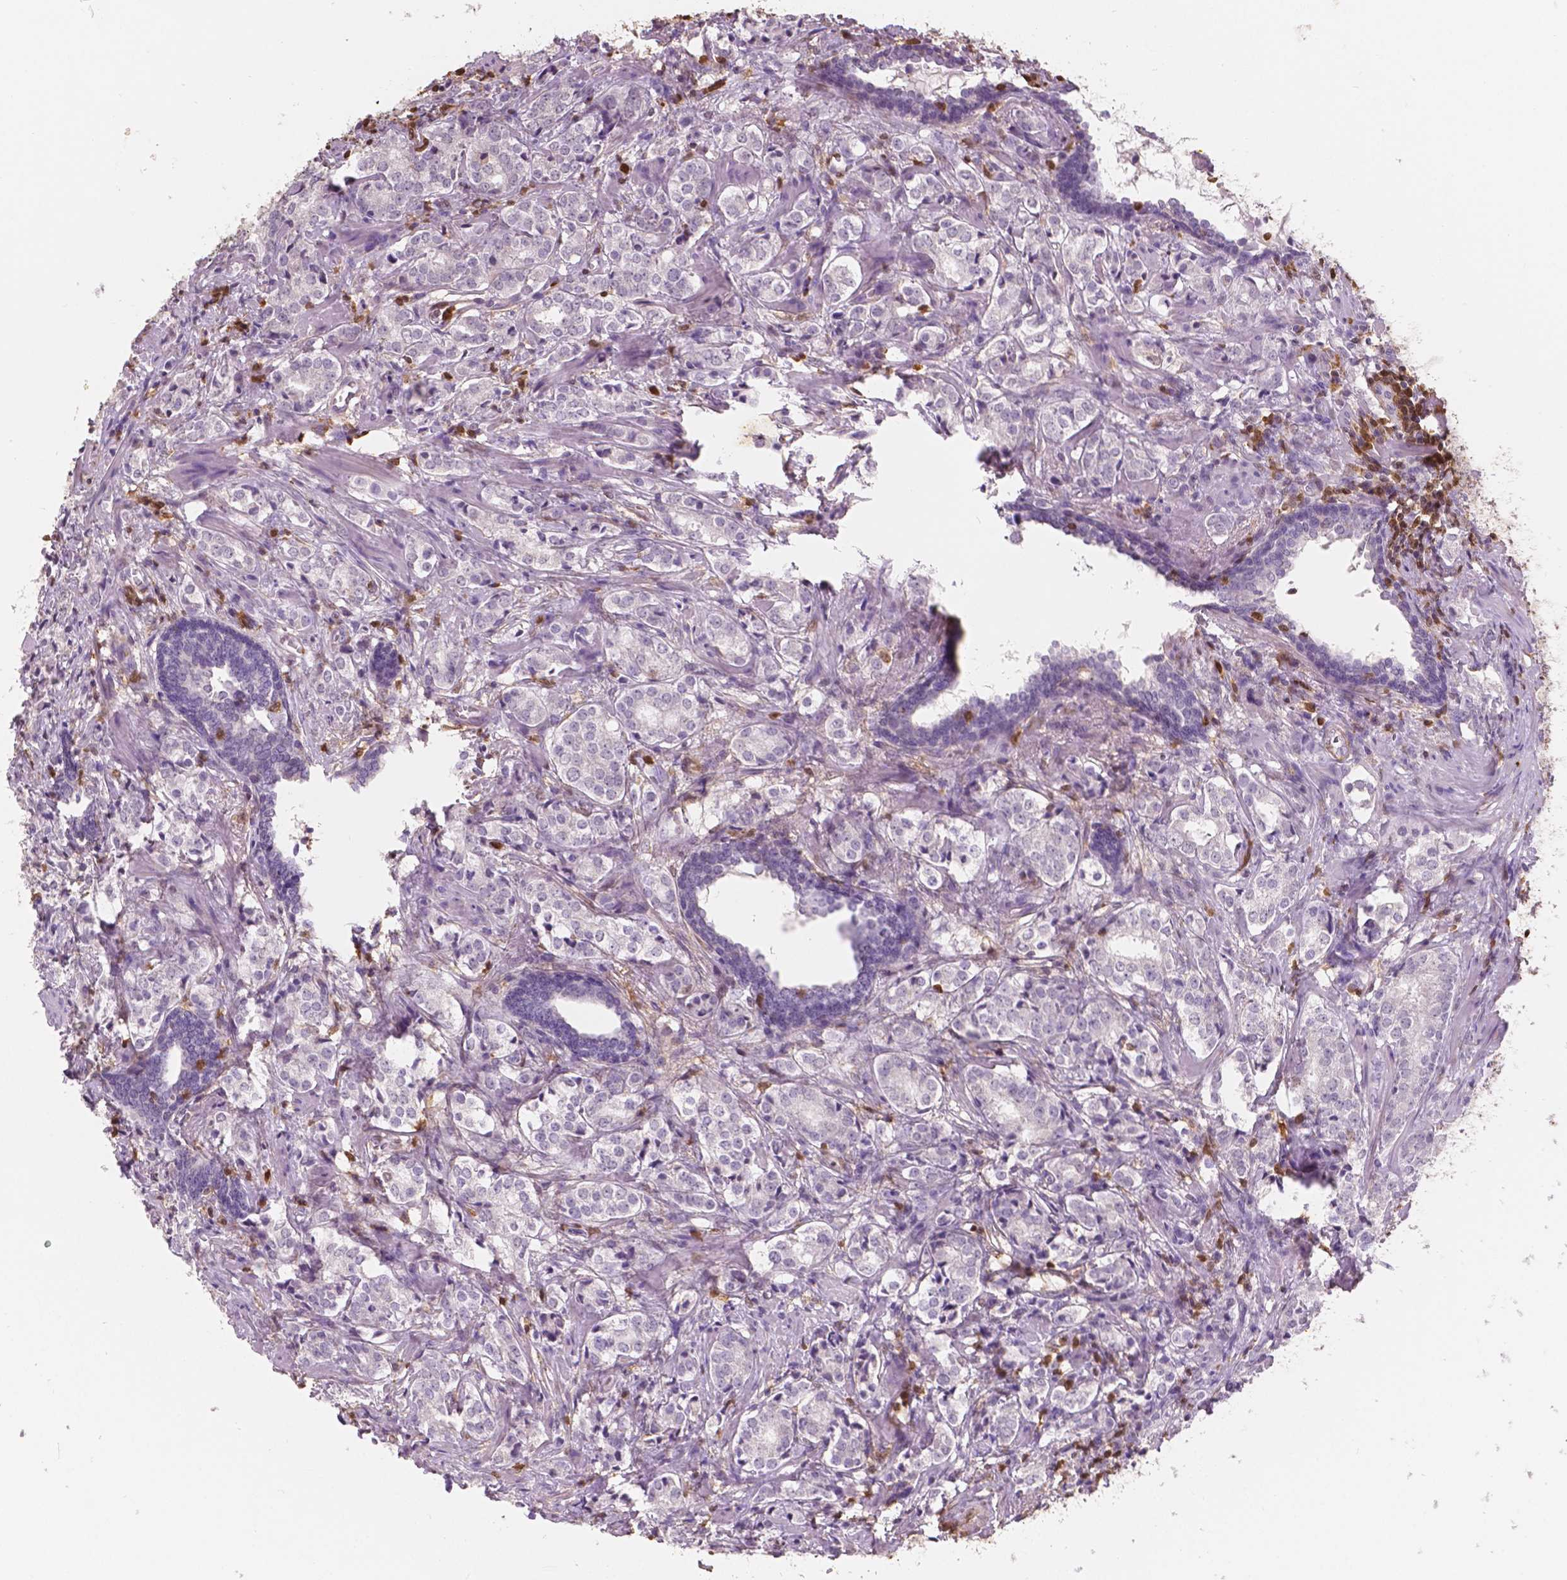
{"staining": {"intensity": "negative", "quantity": "none", "location": "none"}, "tissue": "prostate cancer", "cell_type": "Tumor cells", "image_type": "cancer", "snomed": [{"axis": "morphology", "description": "Adenocarcinoma, NOS"}, {"axis": "topography", "description": "Prostate and seminal vesicle, NOS"}], "caption": "Prostate cancer was stained to show a protein in brown. There is no significant expression in tumor cells.", "gene": "S100A4", "patient": {"sex": "male", "age": 63}}